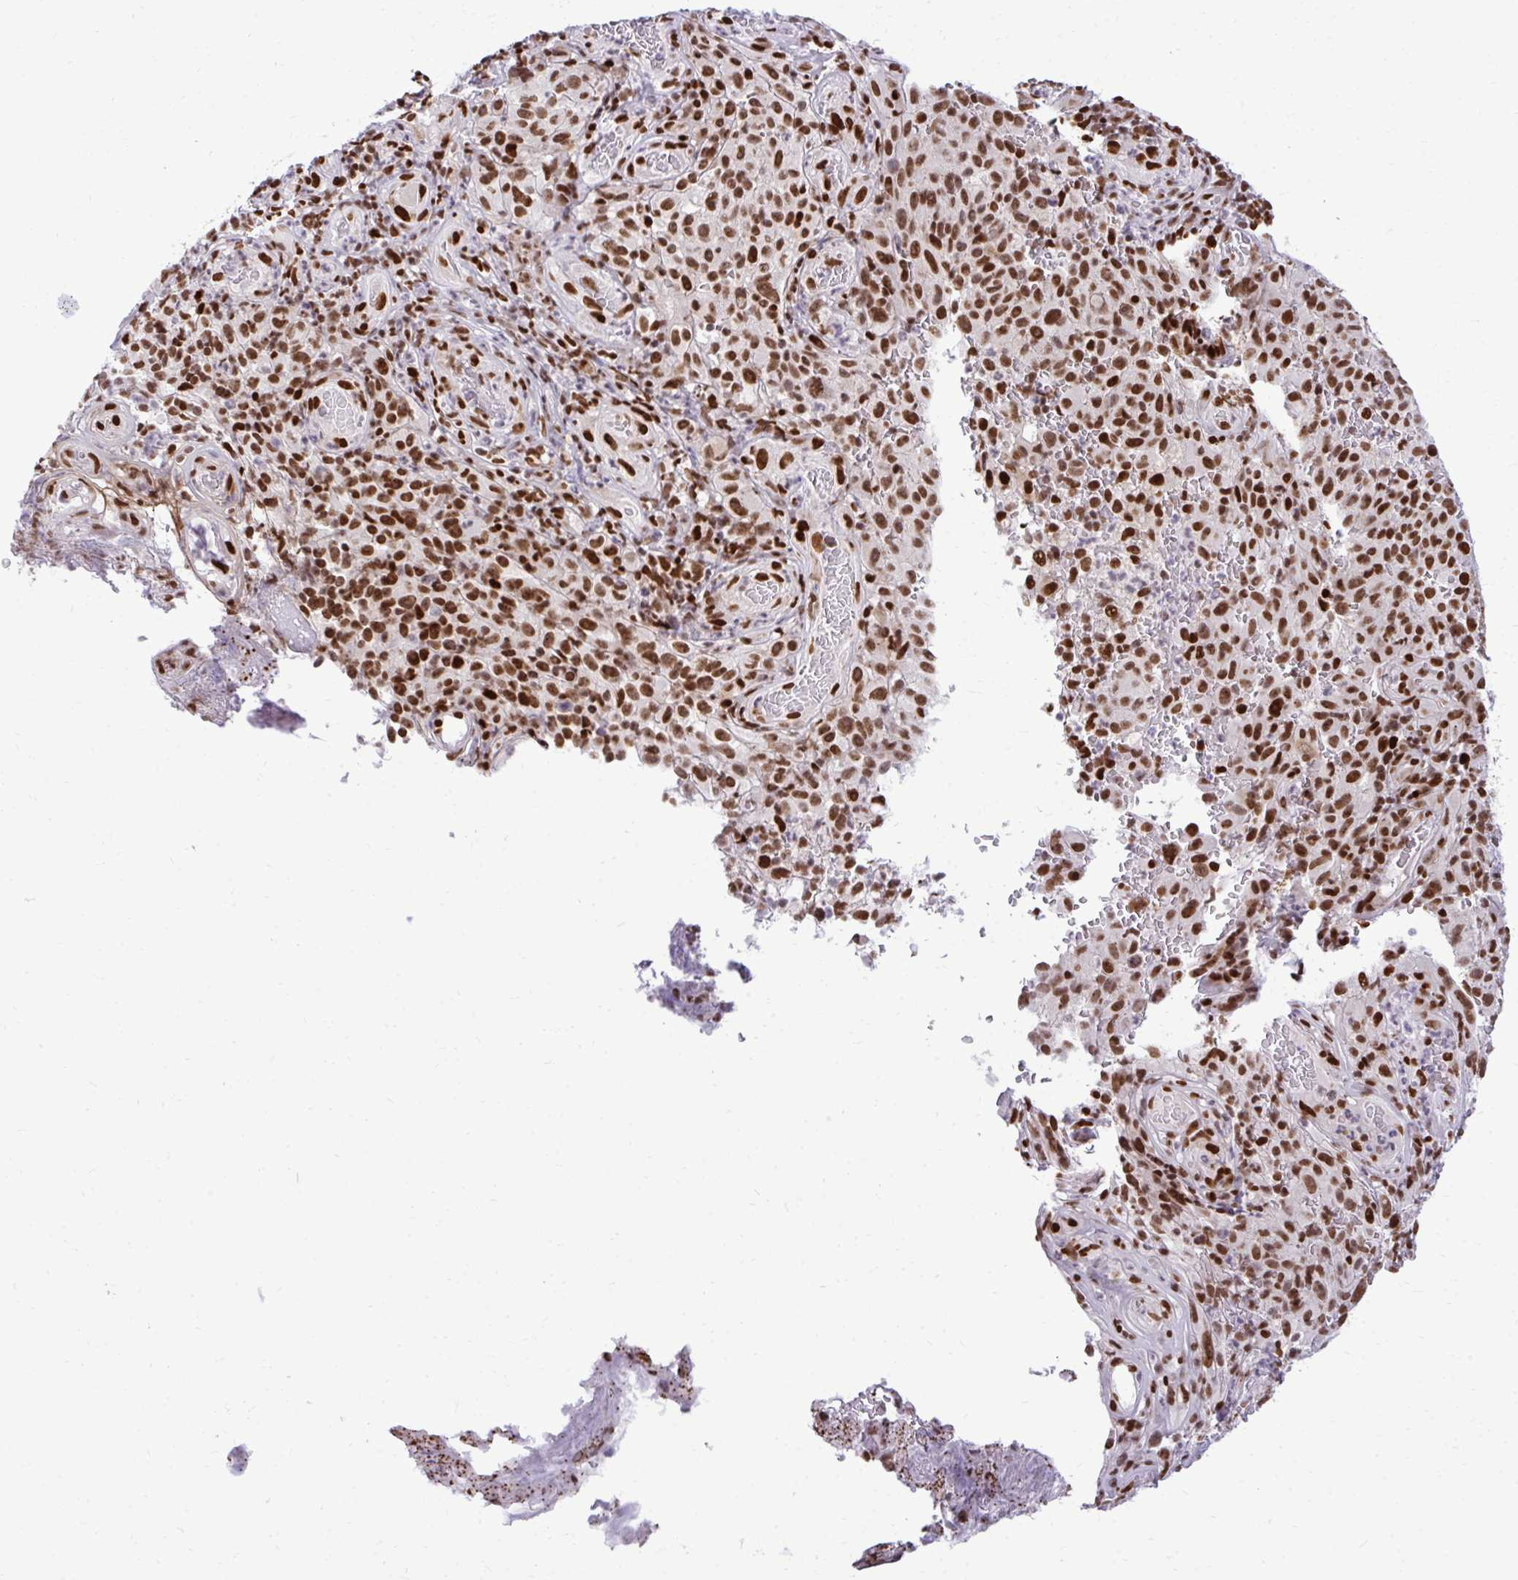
{"staining": {"intensity": "strong", "quantity": ">75%", "location": "nuclear"}, "tissue": "melanoma", "cell_type": "Tumor cells", "image_type": "cancer", "snomed": [{"axis": "morphology", "description": "Malignant melanoma, NOS"}, {"axis": "topography", "description": "Skin"}], "caption": "Strong nuclear protein positivity is seen in approximately >75% of tumor cells in malignant melanoma.", "gene": "CDYL", "patient": {"sex": "female", "age": 82}}